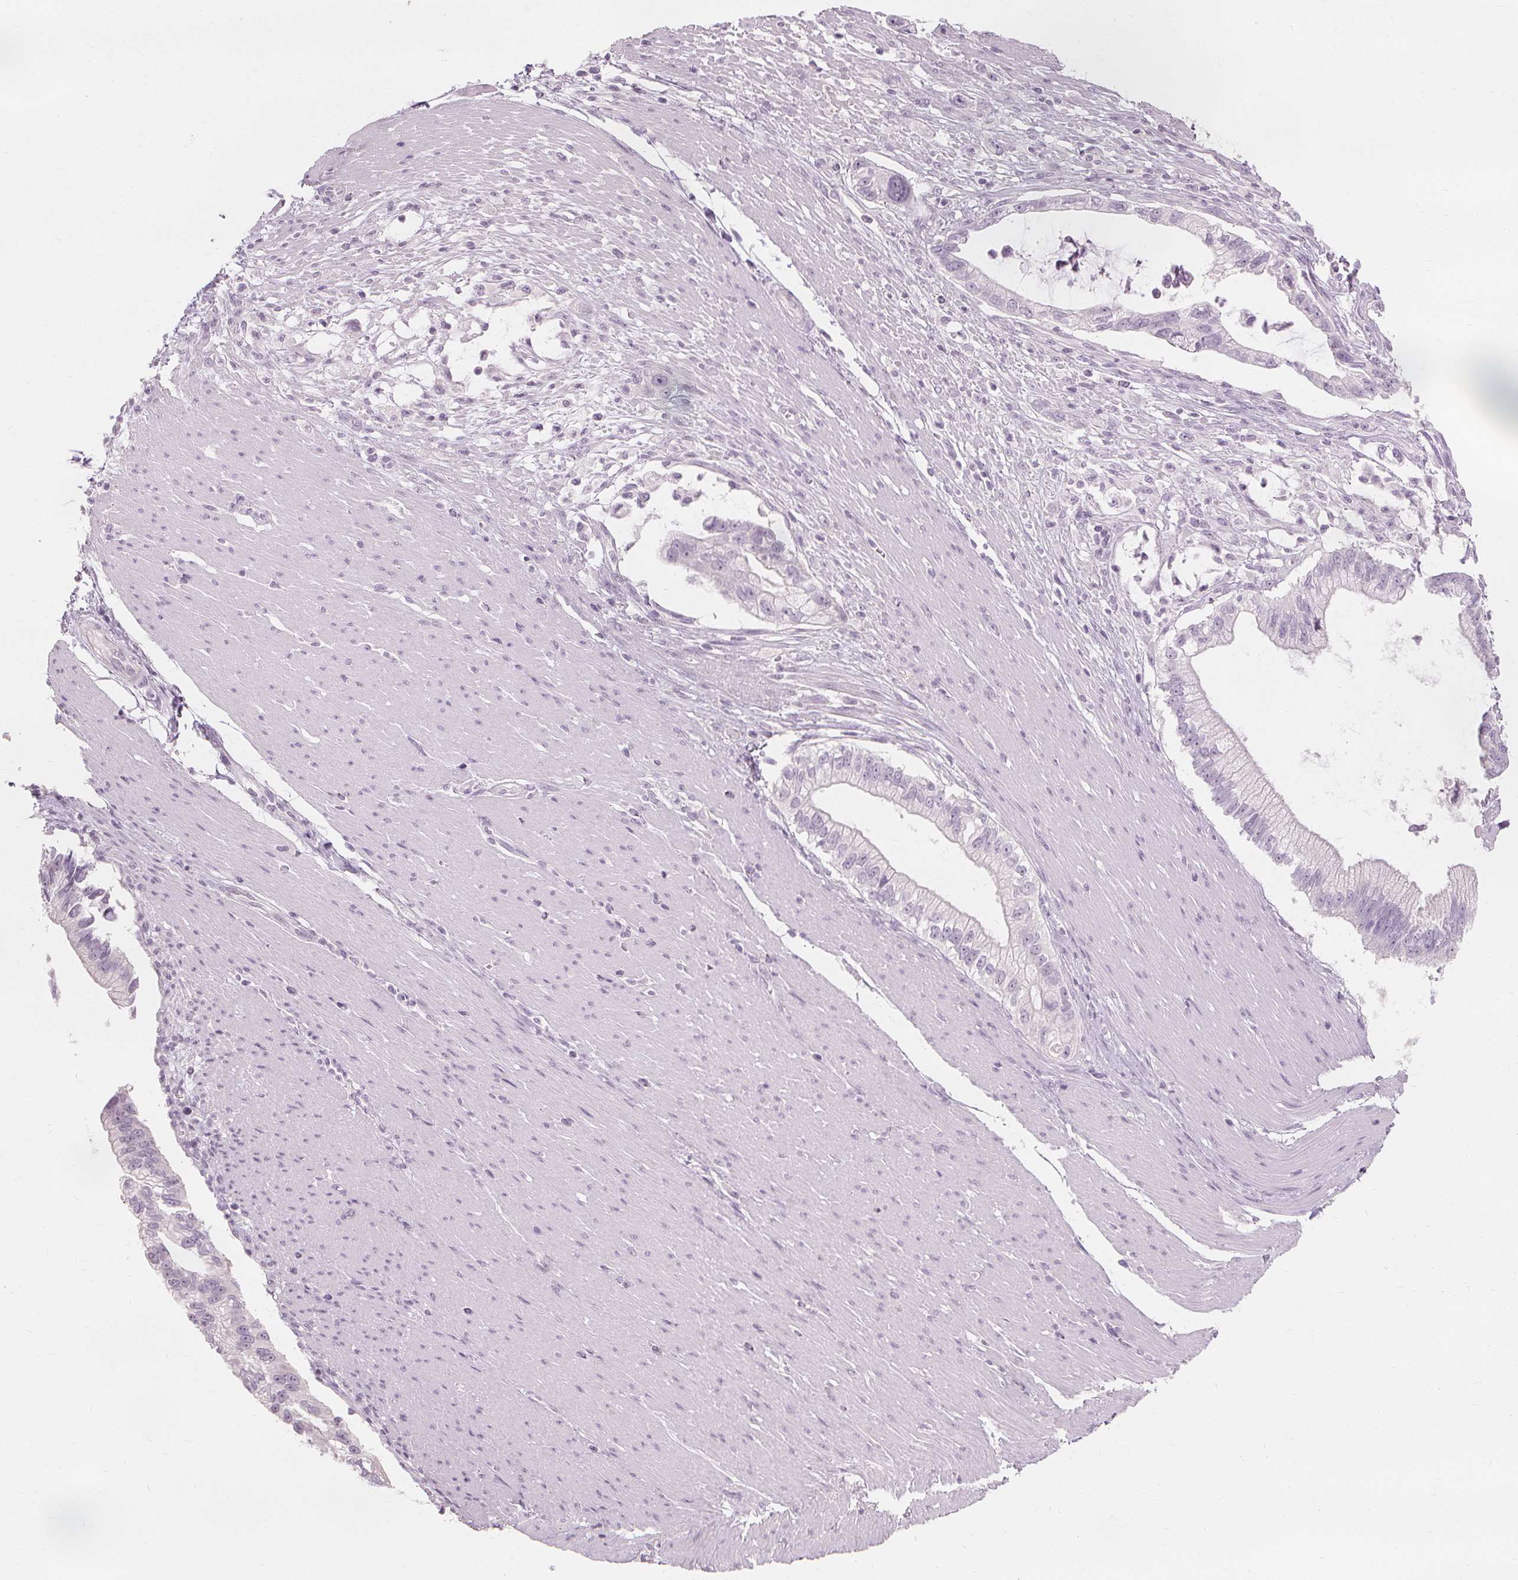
{"staining": {"intensity": "negative", "quantity": "none", "location": "none"}, "tissue": "pancreatic cancer", "cell_type": "Tumor cells", "image_type": "cancer", "snomed": [{"axis": "morphology", "description": "Adenocarcinoma, NOS"}, {"axis": "topography", "description": "Pancreas"}], "caption": "Histopathology image shows no significant protein staining in tumor cells of adenocarcinoma (pancreatic). (DAB IHC visualized using brightfield microscopy, high magnification).", "gene": "MUC12", "patient": {"sex": "male", "age": 70}}